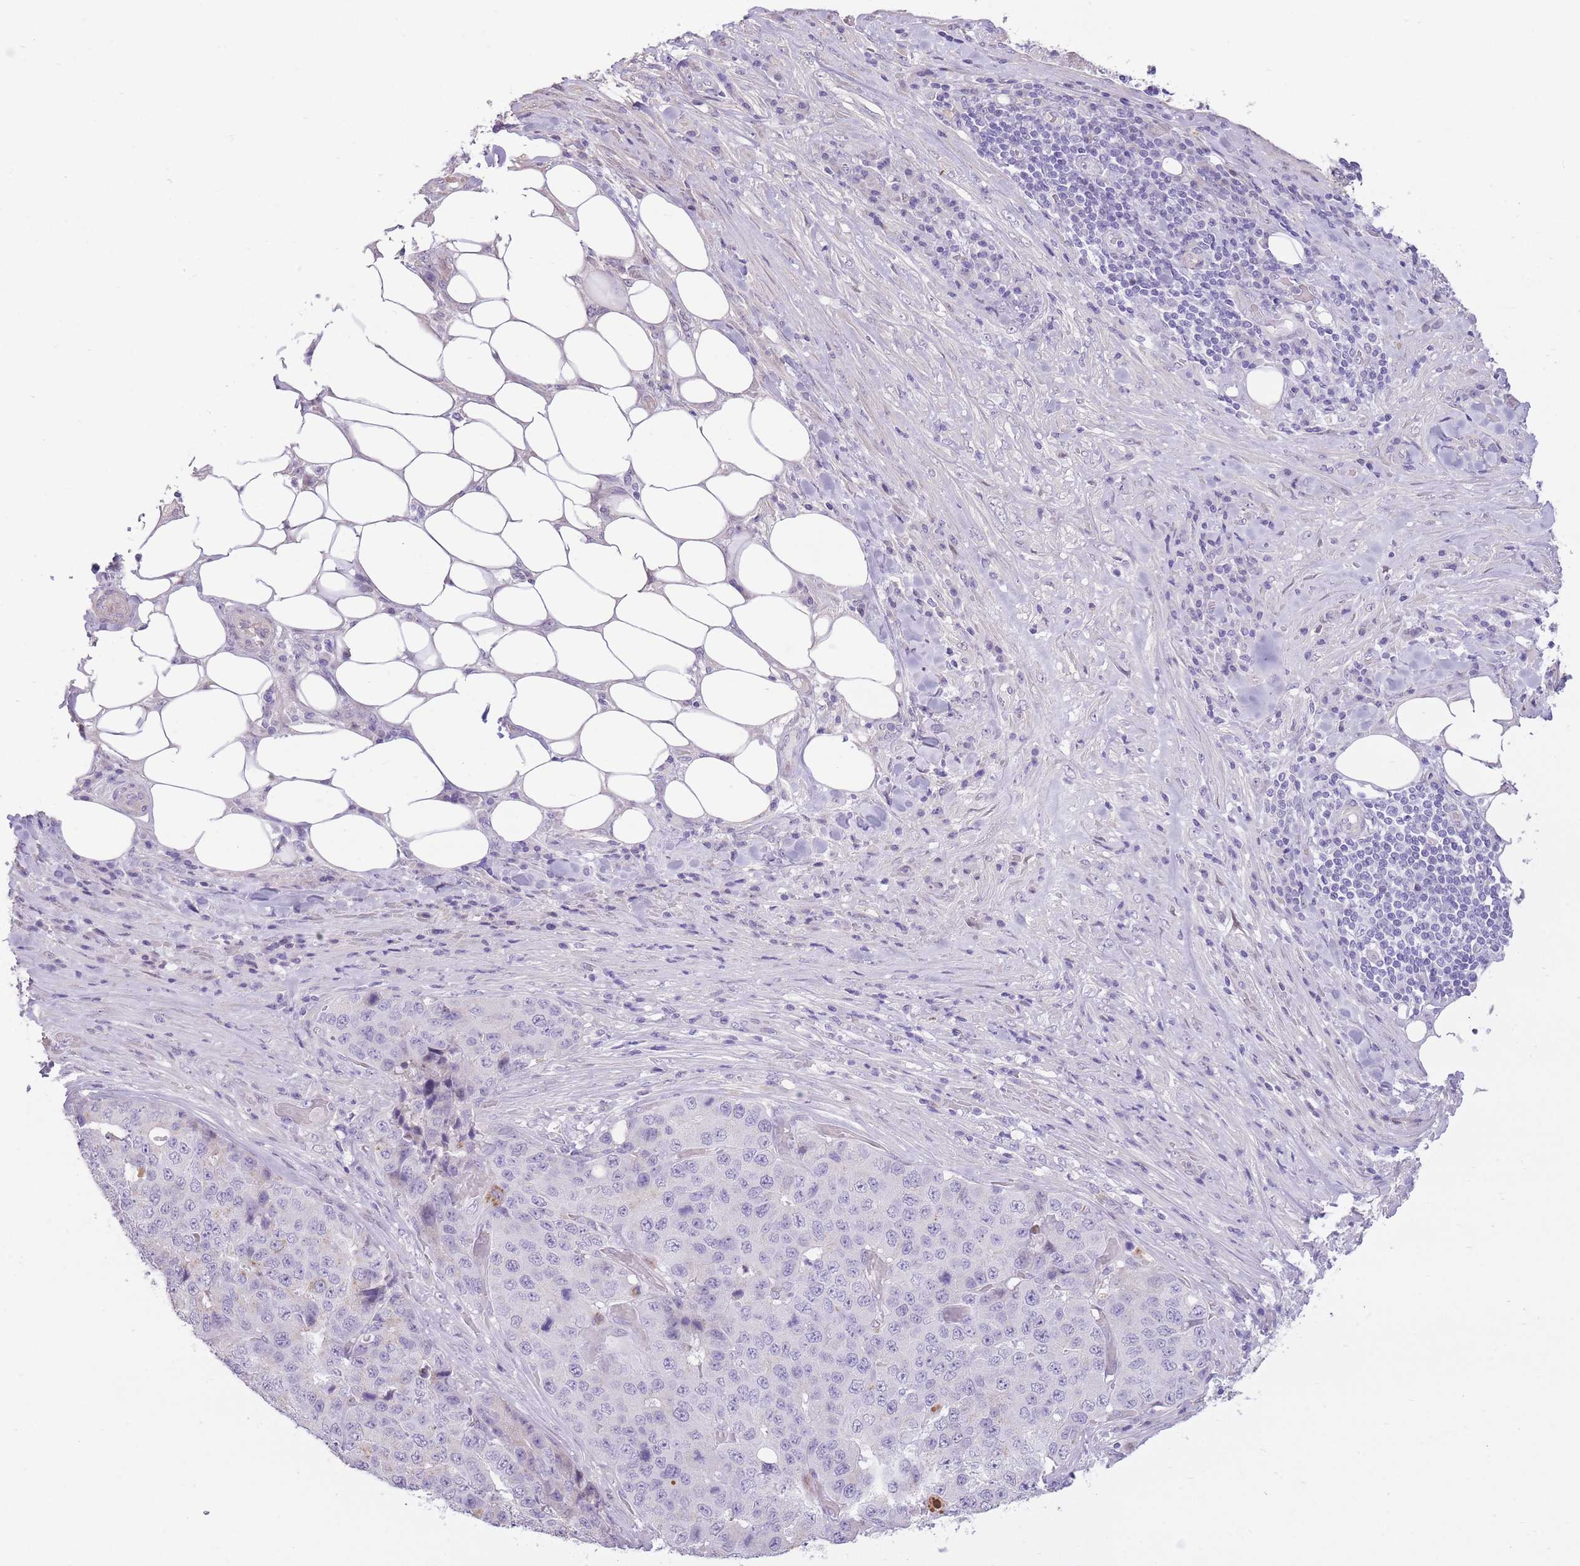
{"staining": {"intensity": "negative", "quantity": "none", "location": "none"}, "tissue": "stomach cancer", "cell_type": "Tumor cells", "image_type": "cancer", "snomed": [{"axis": "morphology", "description": "Adenocarcinoma, NOS"}, {"axis": "topography", "description": "Stomach"}], "caption": "Immunohistochemistry (IHC) image of human stomach adenocarcinoma stained for a protein (brown), which reveals no positivity in tumor cells.", "gene": "WDR70", "patient": {"sex": "male", "age": 71}}